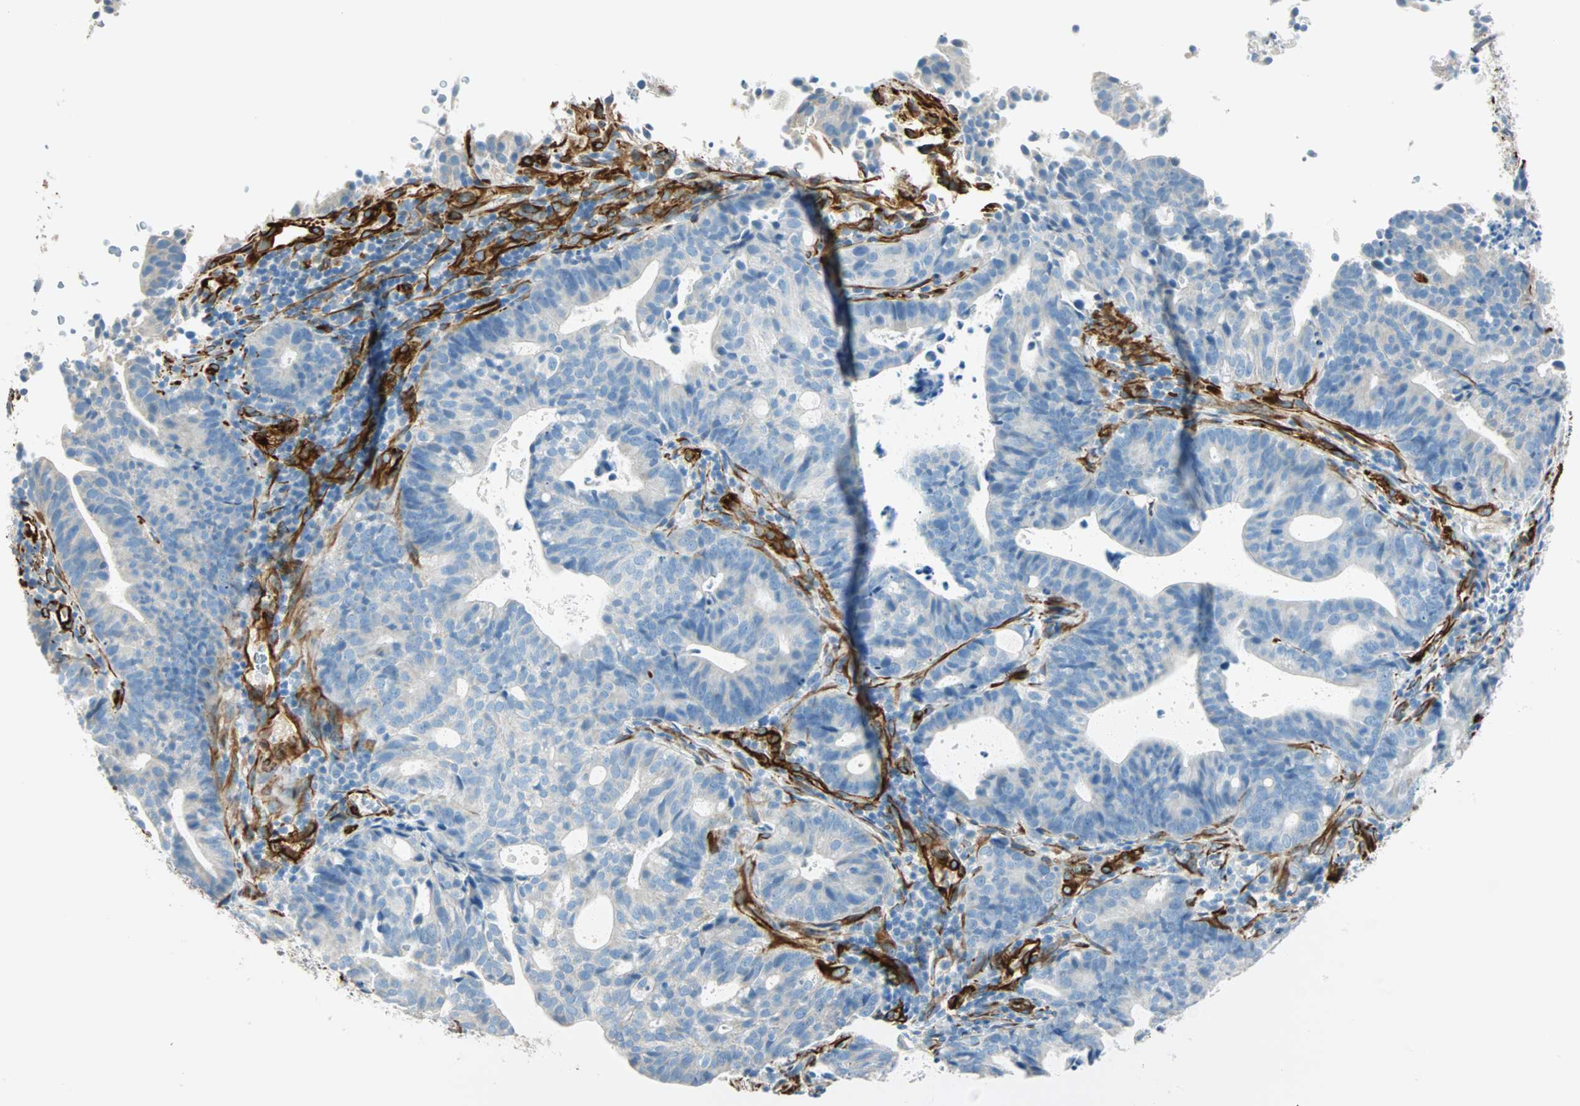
{"staining": {"intensity": "negative", "quantity": "none", "location": "none"}, "tissue": "endometrial cancer", "cell_type": "Tumor cells", "image_type": "cancer", "snomed": [{"axis": "morphology", "description": "Adenocarcinoma, NOS"}, {"axis": "topography", "description": "Uterus"}], "caption": "The immunohistochemistry (IHC) micrograph has no significant staining in tumor cells of endometrial cancer tissue.", "gene": "NES", "patient": {"sex": "female", "age": 83}}